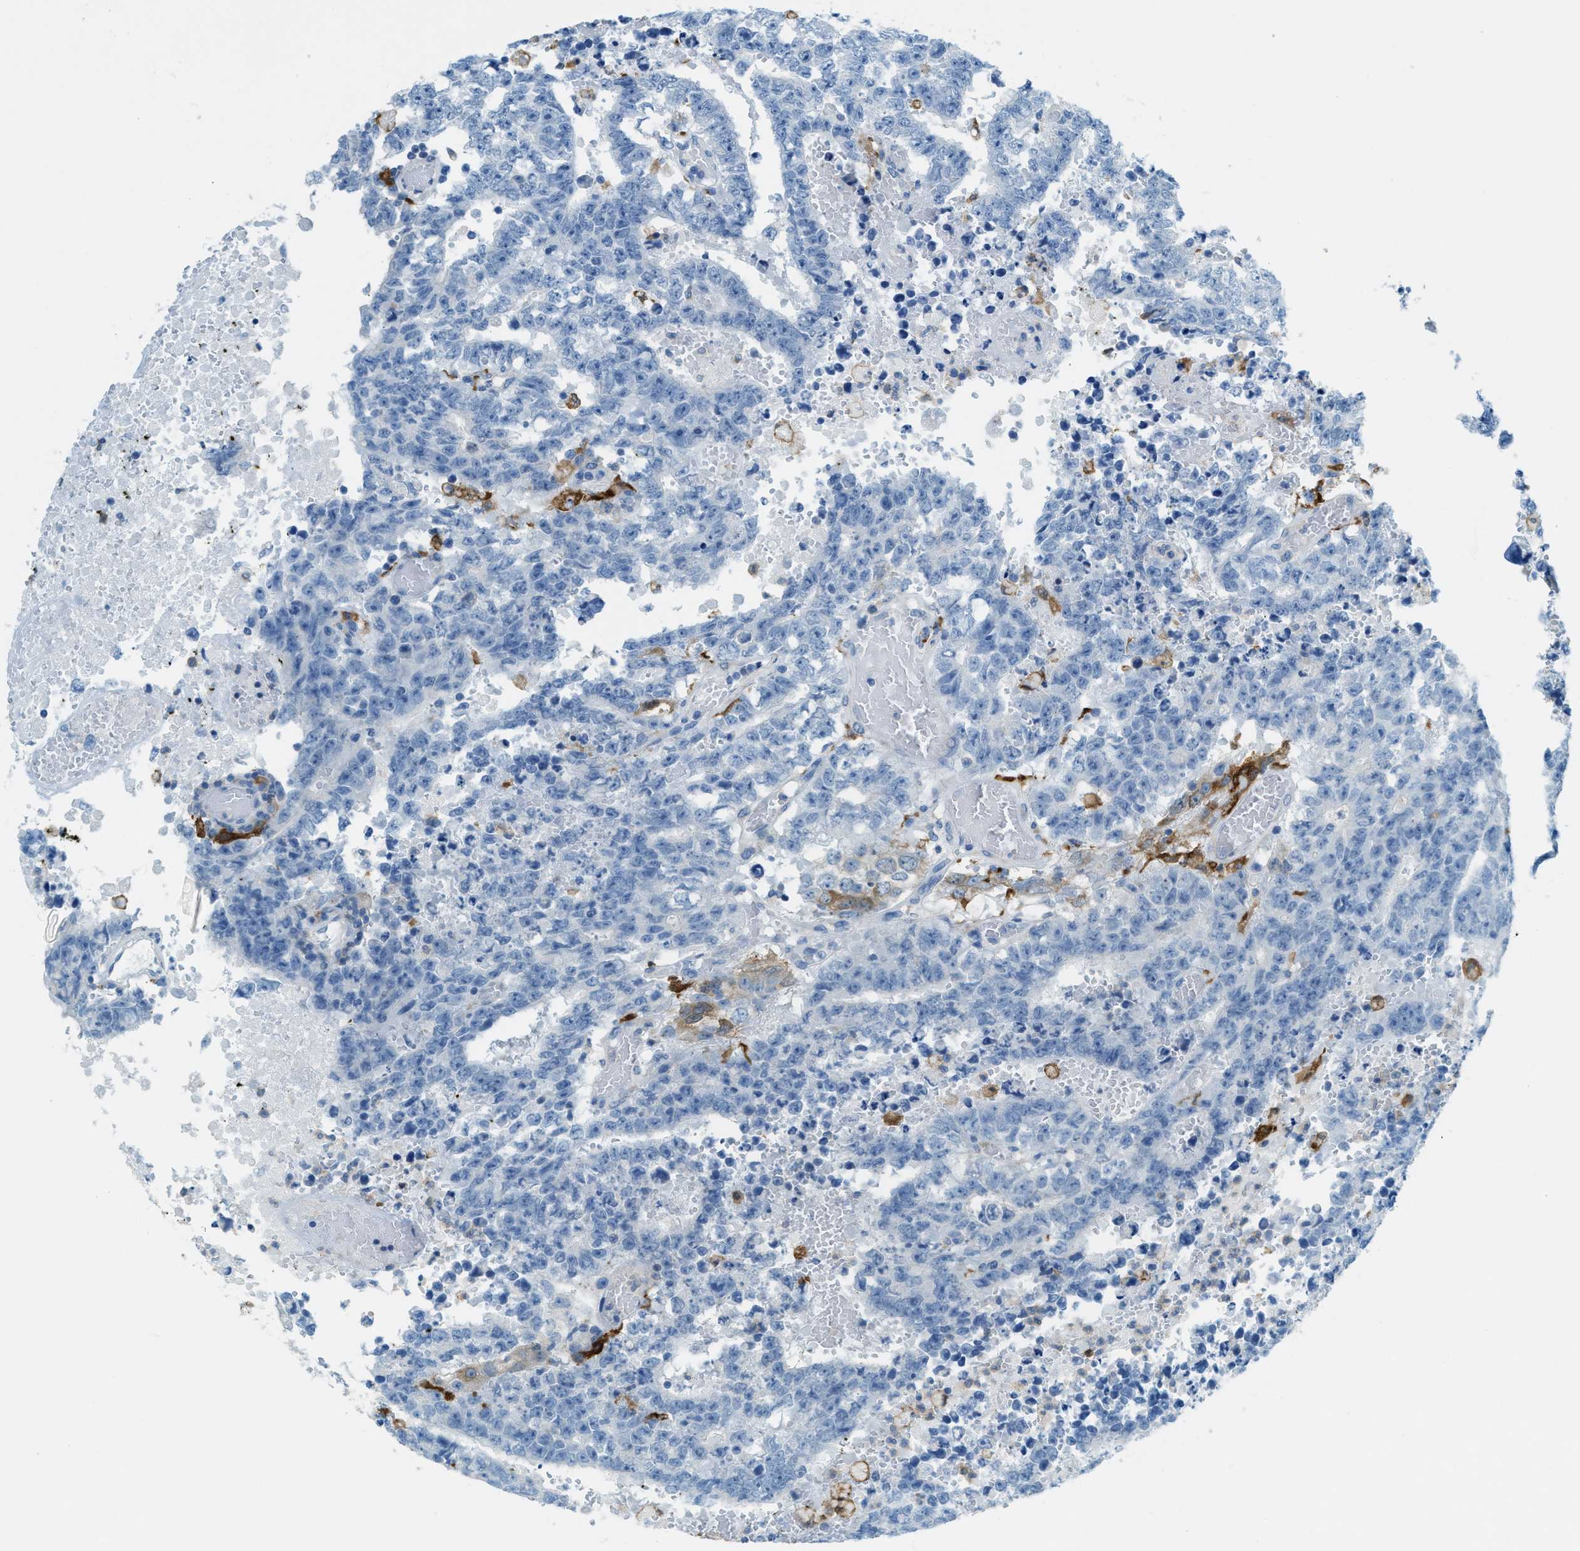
{"staining": {"intensity": "negative", "quantity": "none", "location": "none"}, "tissue": "testis cancer", "cell_type": "Tumor cells", "image_type": "cancer", "snomed": [{"axis": "morphology", "description": "Carcinoma, Embryonal, NOS"}, {"axis": "topography", "description": "Testis"}], "caption": "Immunohistochemistry (IHC) image of neoplastic tissue: human testis cancer stained with DAB (3,3'-diaminobenzidine) reveals no significant protein staining in tumor cells.", "gene": "MATCAP2", "patient": {"sex": "male", "age": 25}}